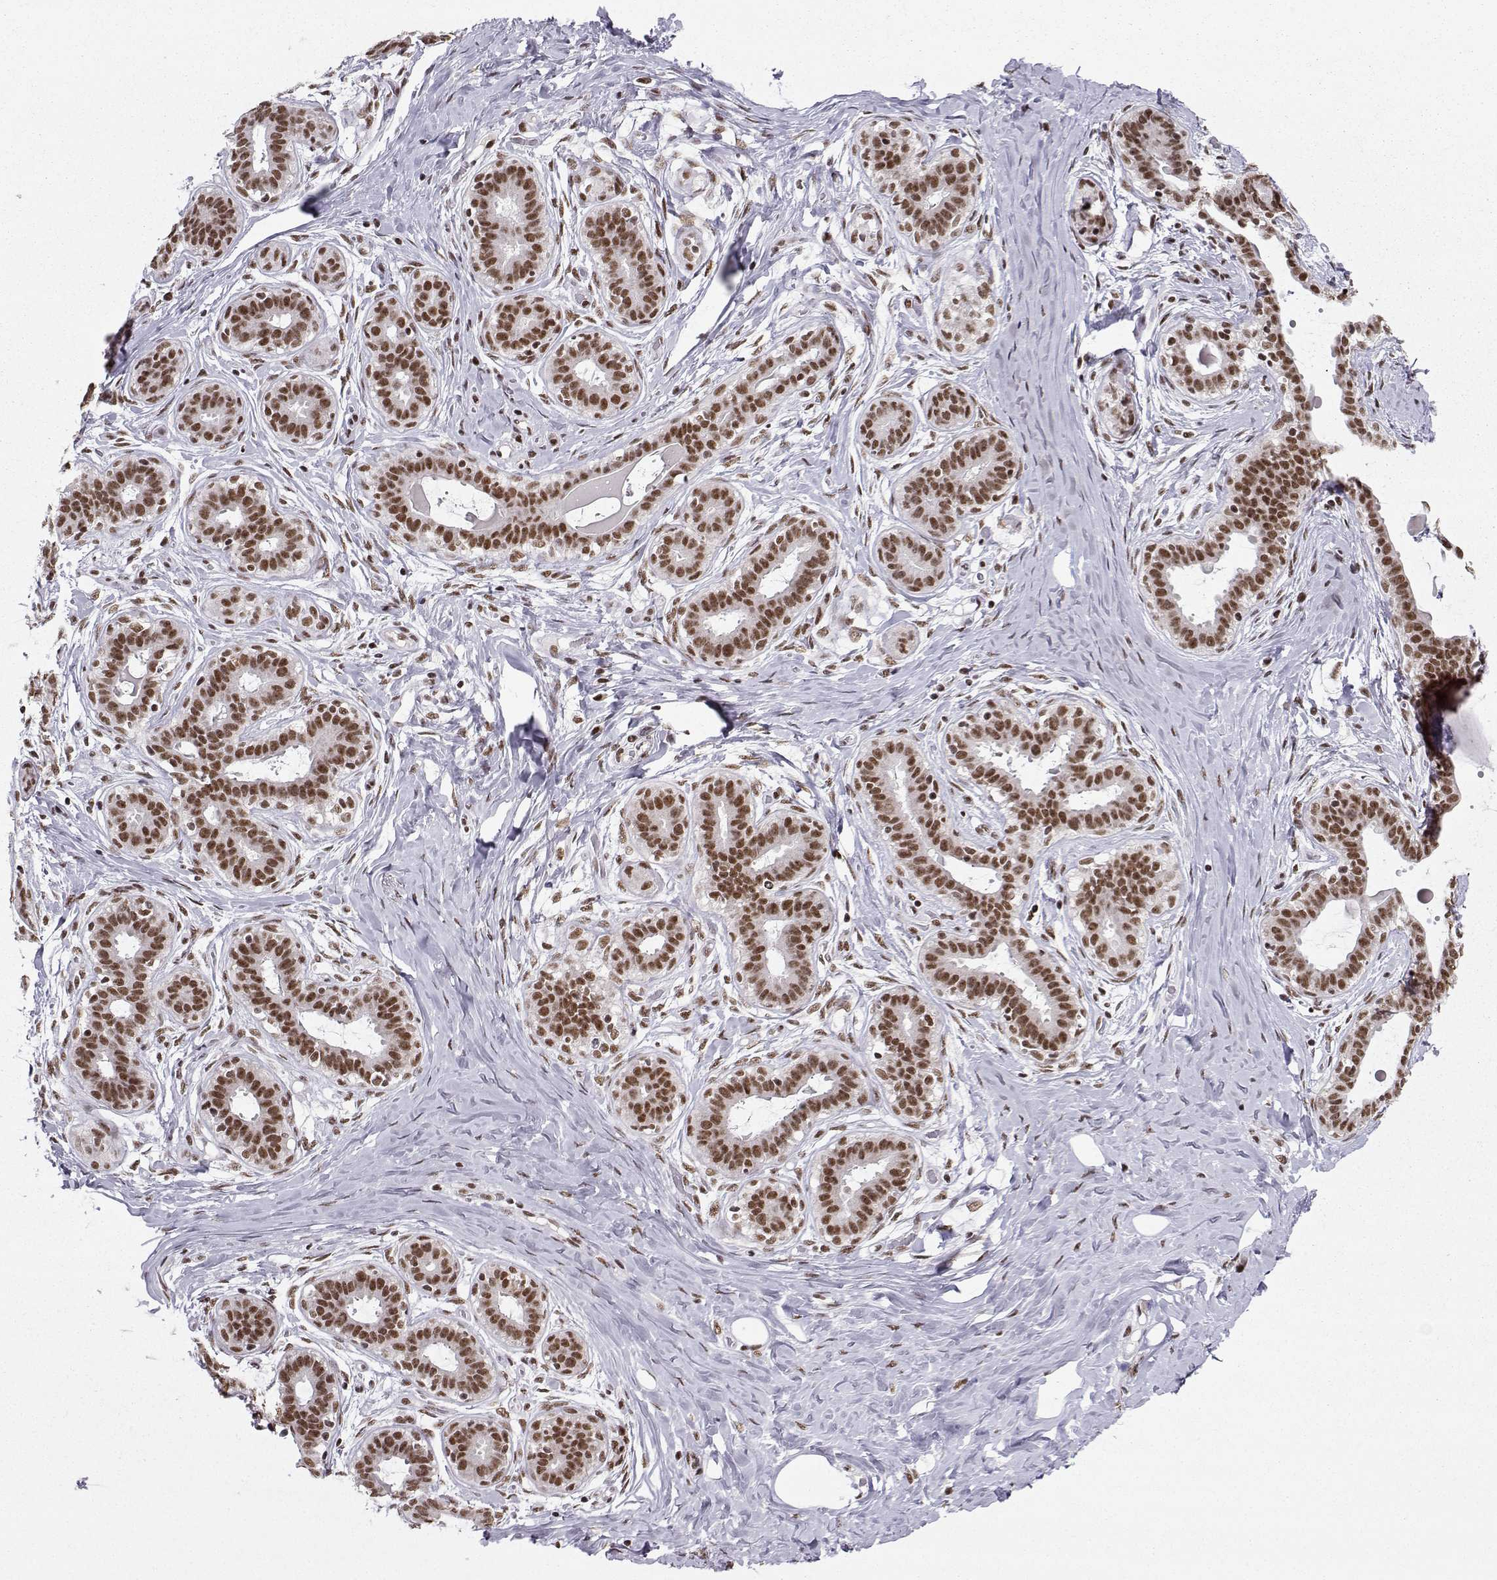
{"staining": {"intensity": "negative", "quantity": "none", "location": "none"}, "tissue": "breast", "cell_type": "Adipocytes", "image_type": "normal", "snomed": [{"axis": "morphology", "description": "Normal tissue, NOS"}, {"axis": "topography", "description": "Skin"}, {"axis": "topography", "description": "Breast"}], "caption": "IHC photomicrograph of normal breast stained for a protein (brown), which reveals no positivity in adipocytes.", "gene": "SNRPB2", "patient": {"sex": "female", "age": 43}}